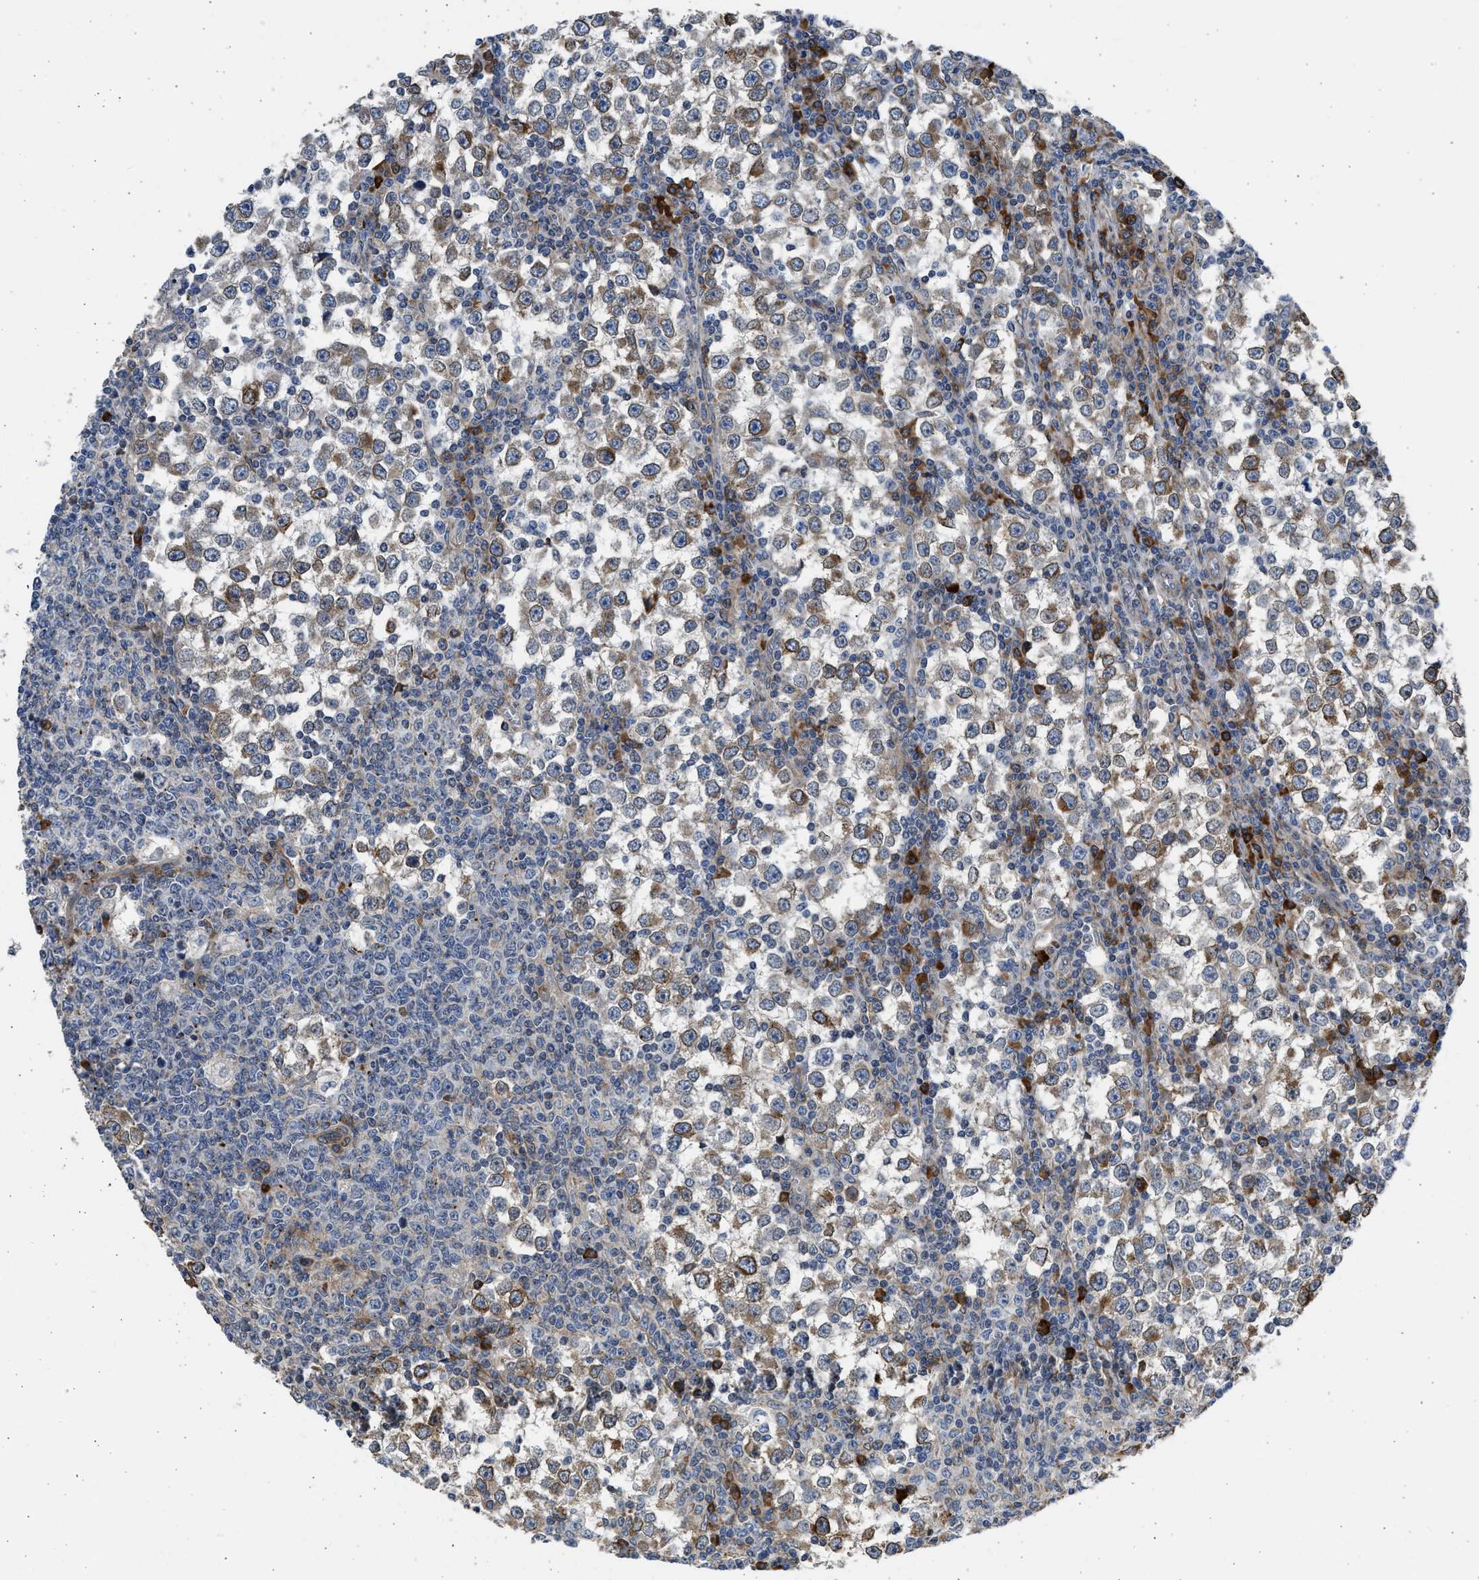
{"staining": {"intensity": "weak", "quantity": ">75%", "location": "cytoplasmic/membranous"}, "tissue": "testis cancer", "cell_type": "Tumor cells", "image_type": "cancer", "snomed": [{"axis": "morphology", "description": "Seminoma, NOS"}, {"axis": "topography", "description": "Testis"}], "caption": "An immunohistochemistry (IHC) micrograph of tumor tissue is shown. Protein staining in brown shows weak cytoplasmic/membranous positivity in testis cancer within tumor cells.", "gene": "PLD2", "patient": {"sex": "male", "age": 65}}